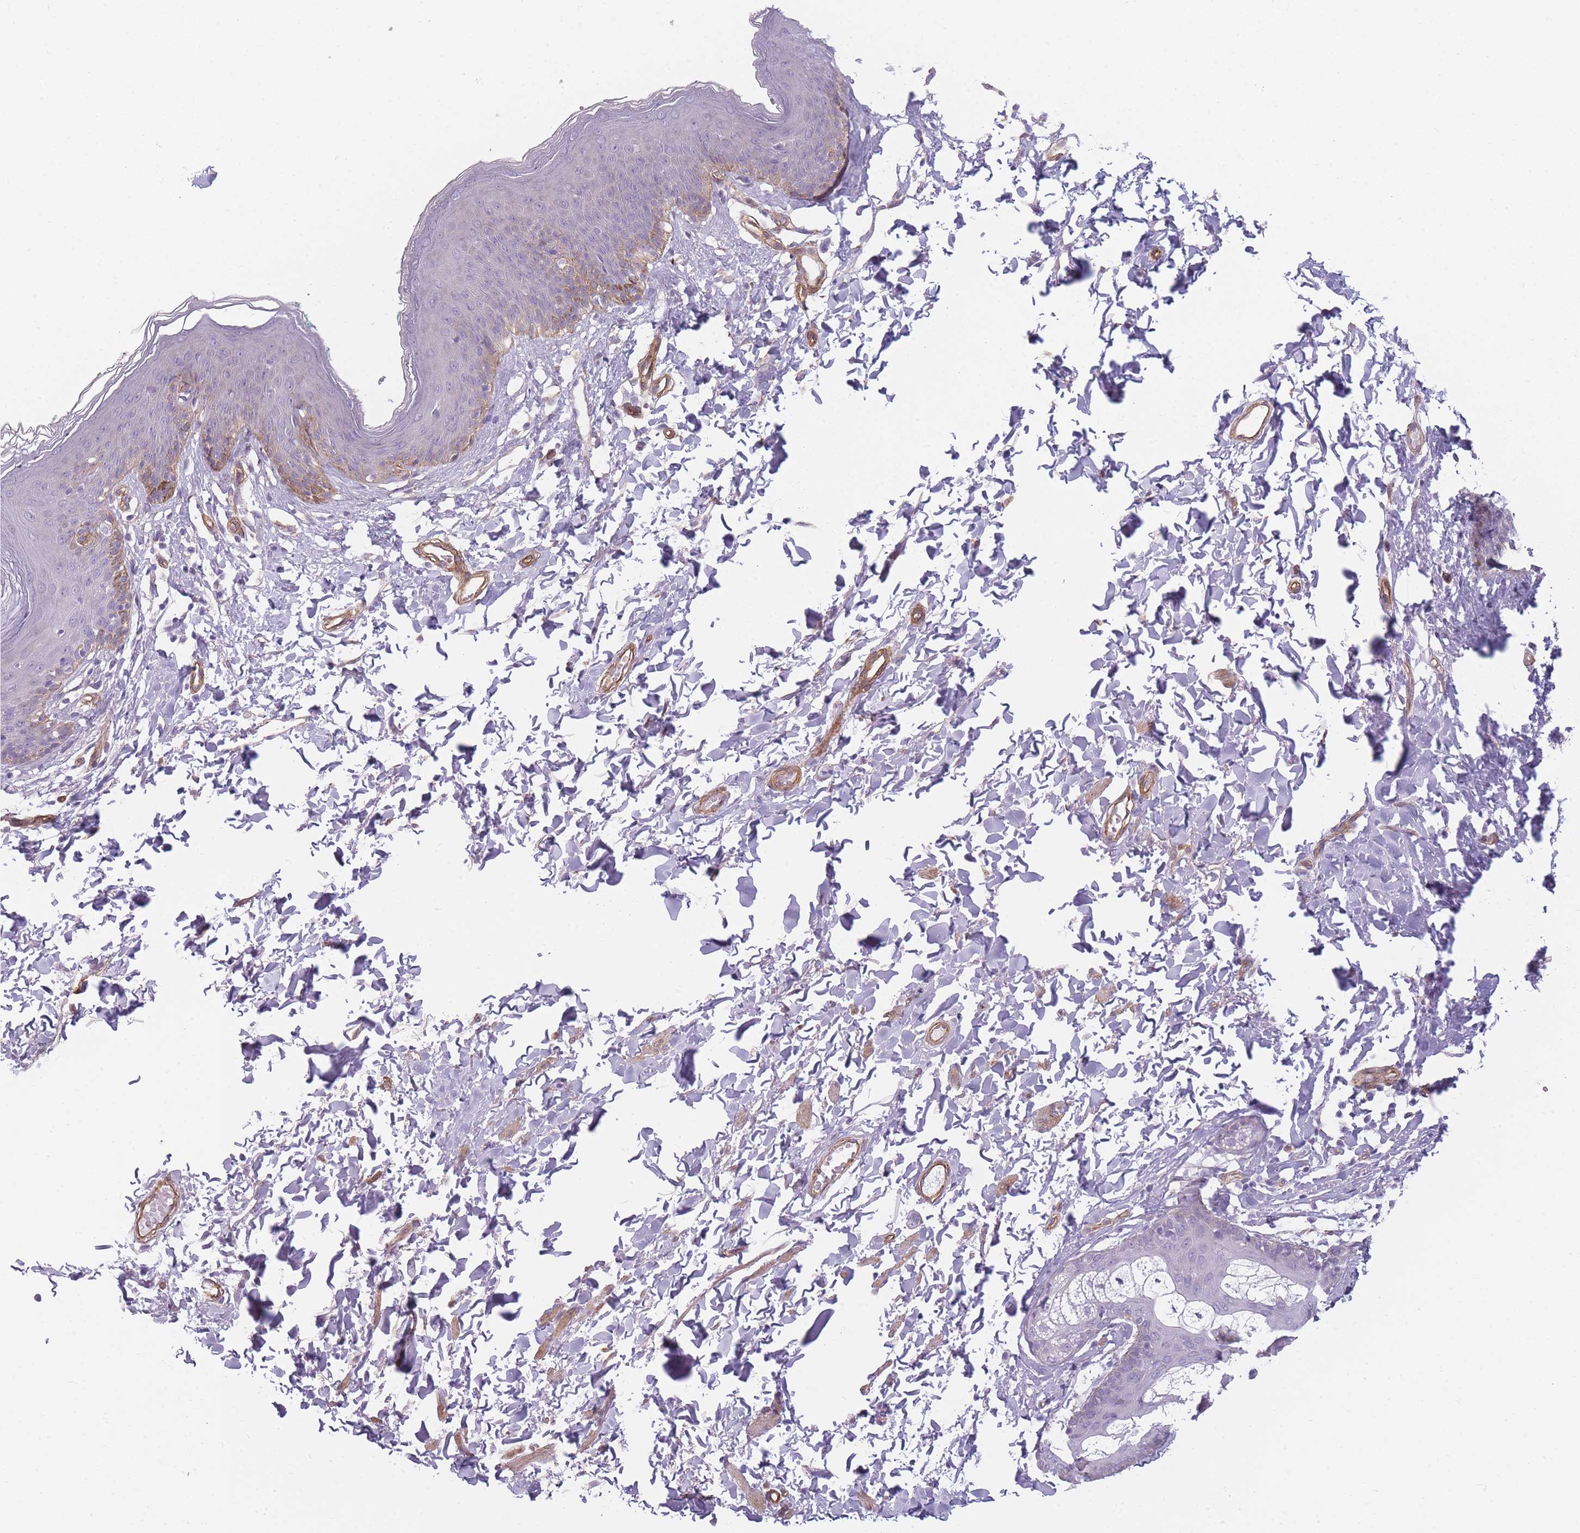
{"staining": {"intensity": "moderate", "quantity": "<25%", "location": "cytoplasmic/membranous"}, "tissue": "skin", "cell_type": "Epidermal cells", "image_type": "normal", "snomed": [{"axis": "morphology", "description": "Normal tissue, NOS"}, {"axis": "topography", "description": "Vulva"}], "caption": "Skin stained with IHC shows moderate cytoplasmic/membranous staining in about <25% of epidermal cells.", "gene": "OR6B2", "patient": {"sex": "female", "age": 66}}